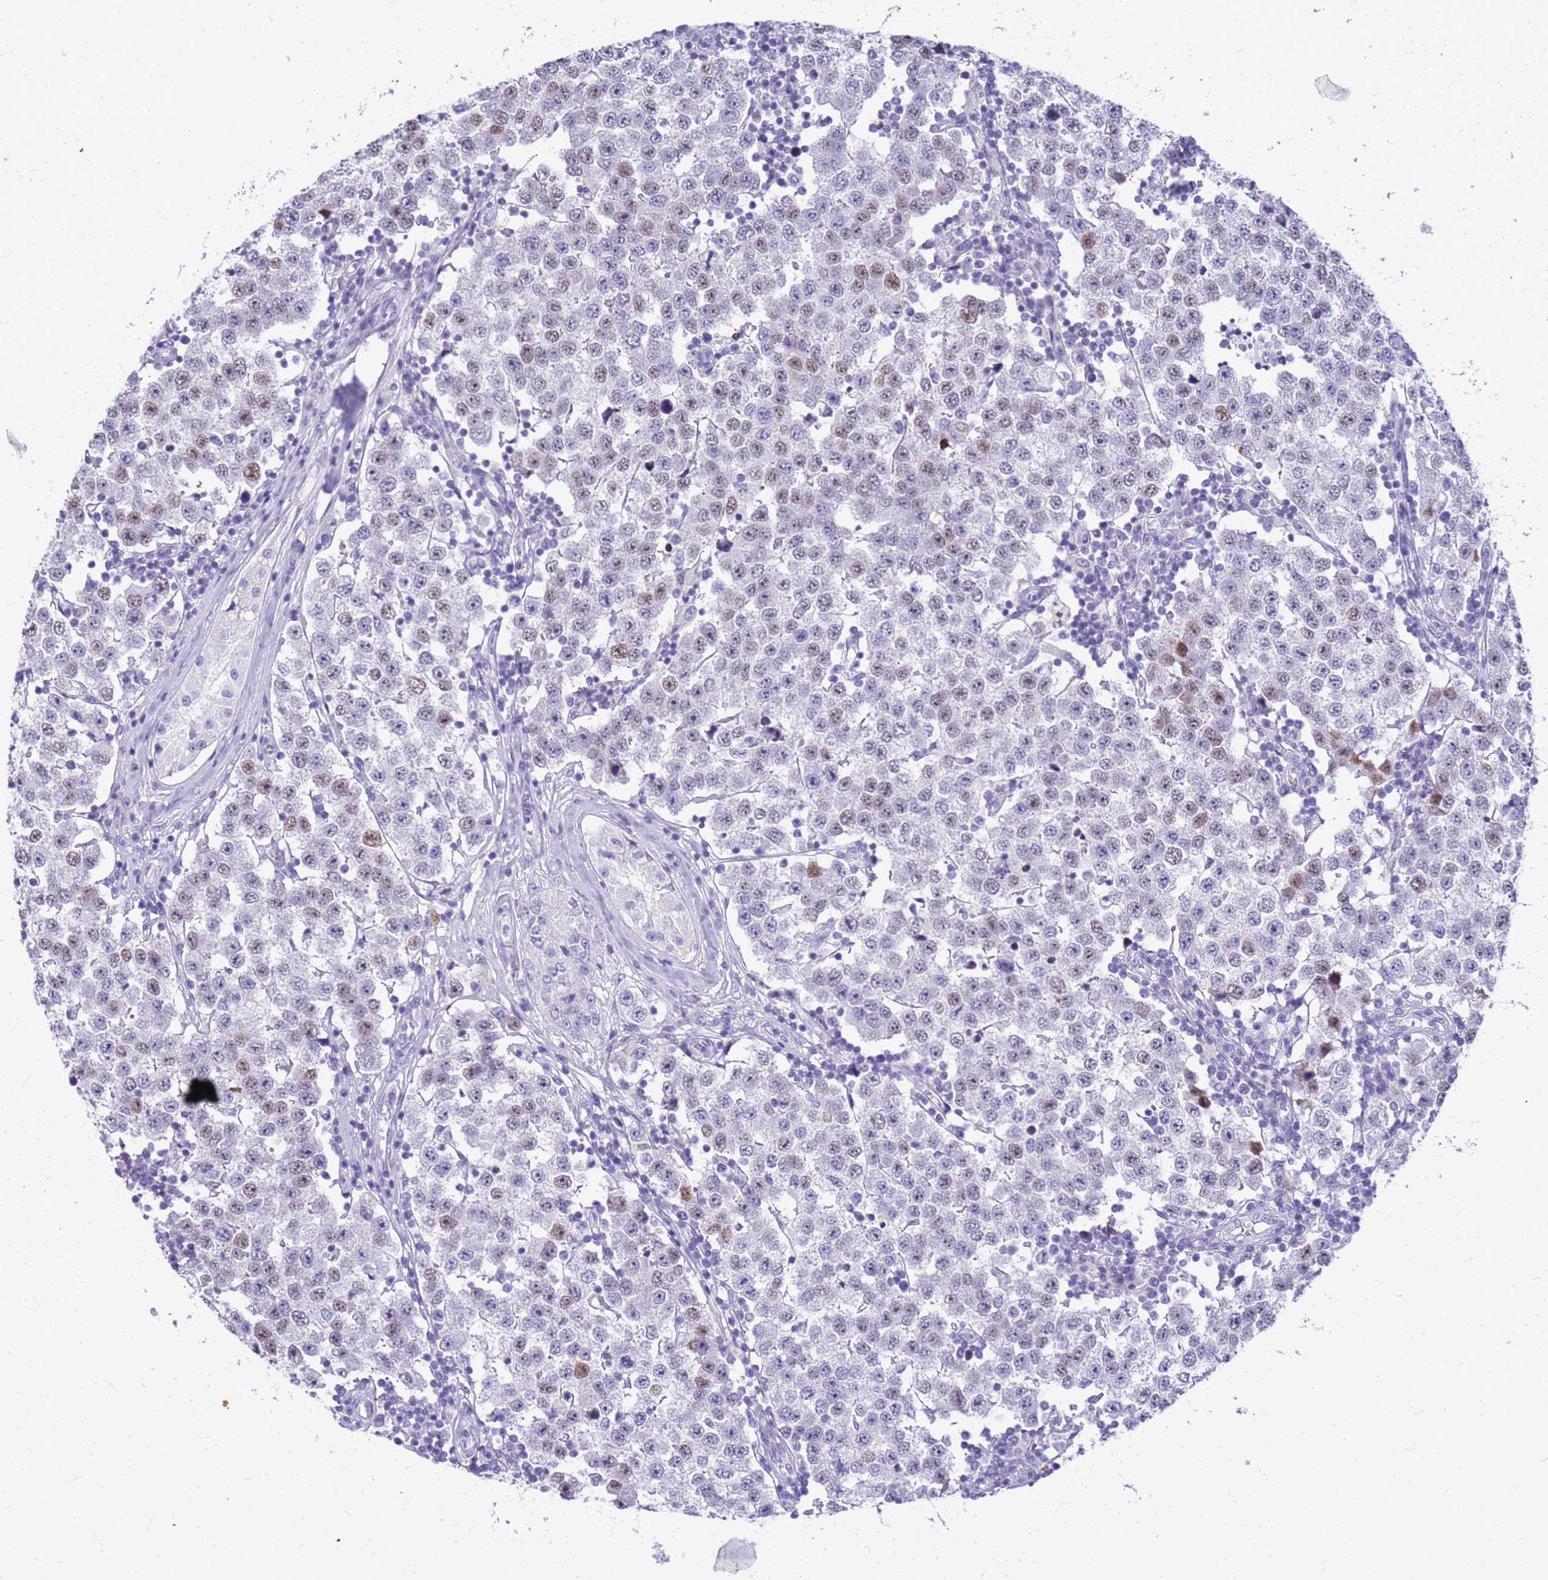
{"staining": {"intensity": "weak", "quantity": "<25%", "location": "nuclear"}, "tissue": "testis cancer", "cell_type": "Tumor cells", "image_type": "cancer", "snomed": [{"axis": "morphology", "description": "Seminoma, NOS"}, {"axis": "topography", "description": "Testis"}], "caption": "DAB immunohistochemical staining of human seminoma (testis) reveals no significant positivity in tumor cells. (DAB (3,3'-diaminobenzidine) IHC with hematoxylin counter stain).", "gene": "CFAP100", "patient": {"sex": "male", "age": 34}}